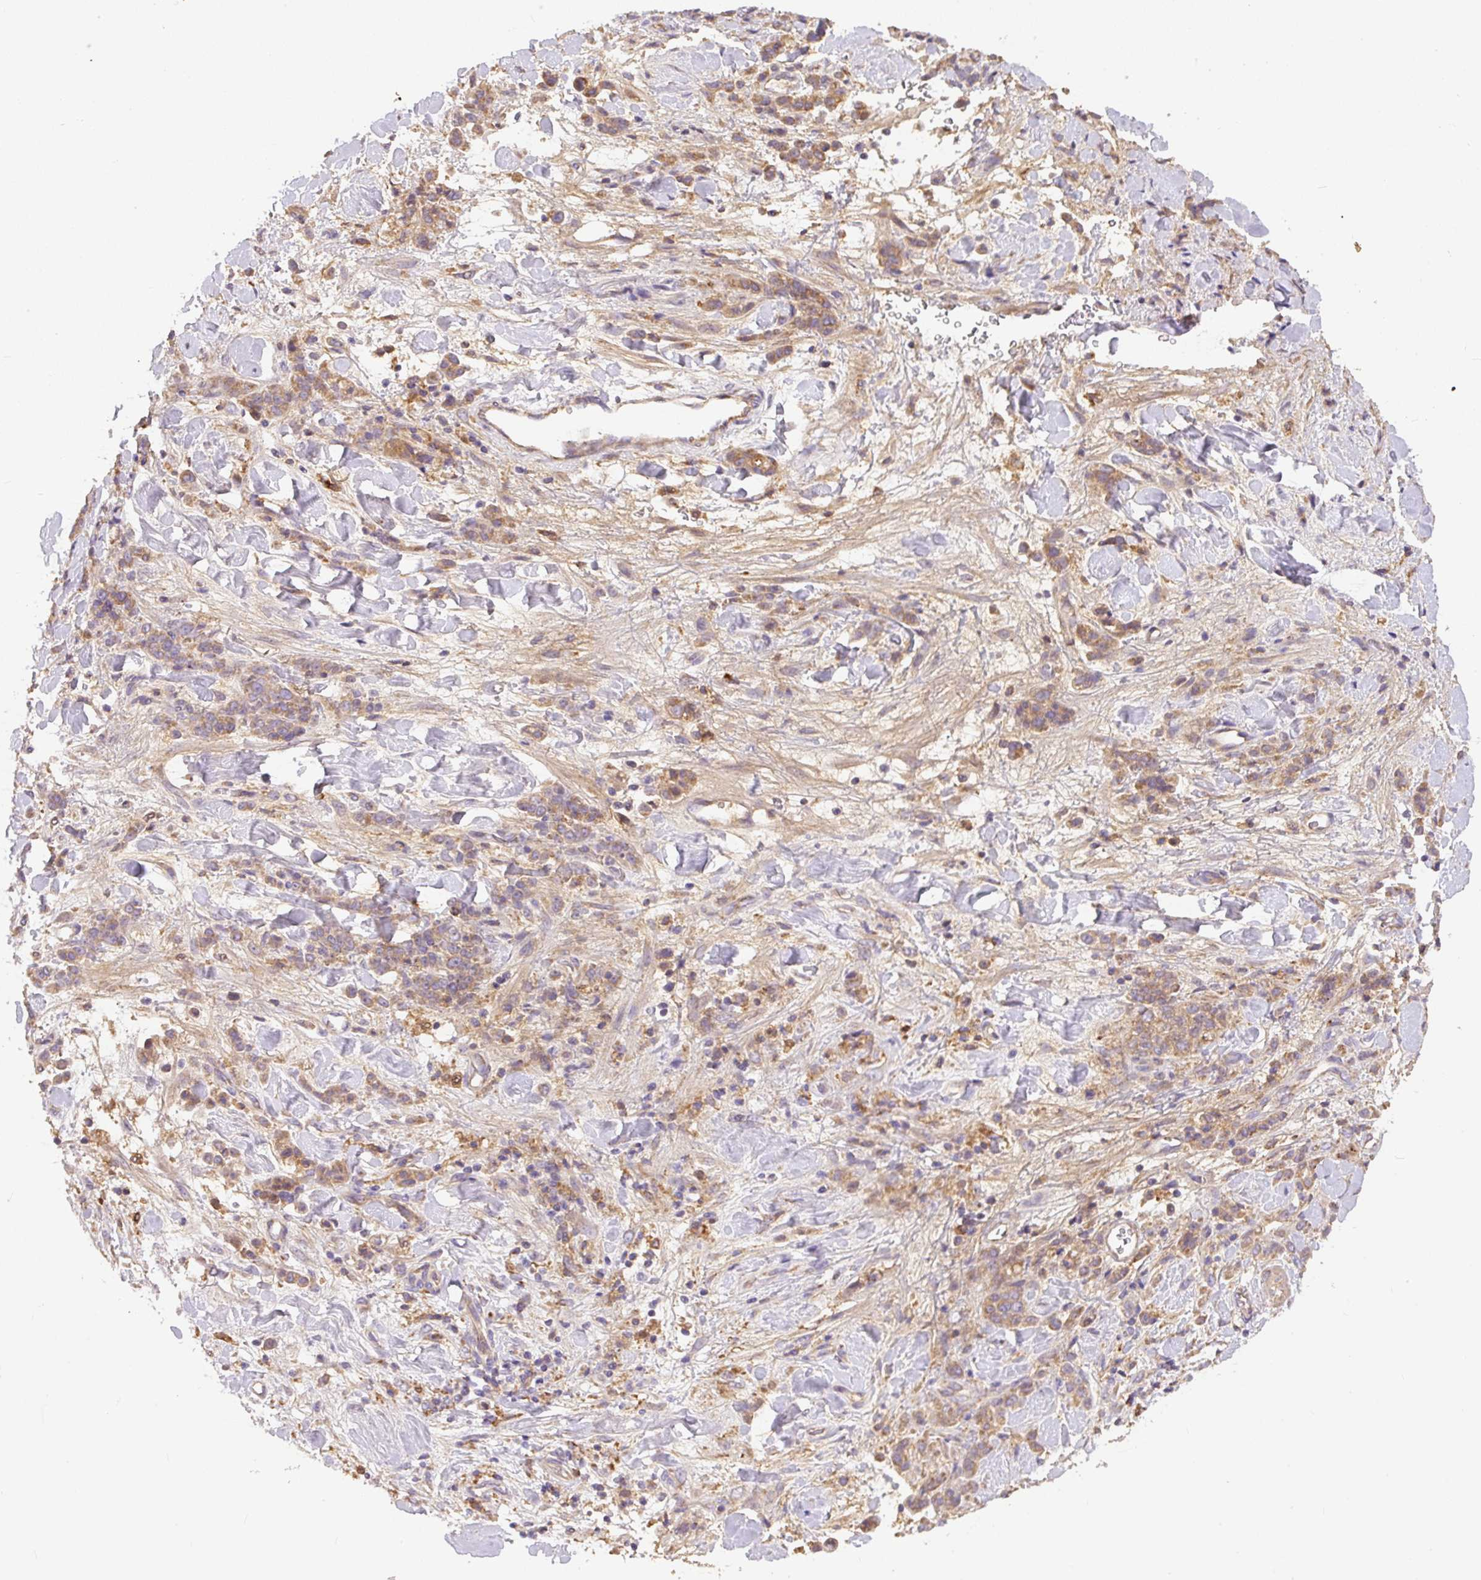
{"staining": {"intensity": "moderate", "quantity": ">75%", "location": "cytoplasmic/membranous"}, "tissue": "stomach cancer", "cell_type": "Tumor cells", "image_type": "cancer", "snomed": [{"axis": "morphology", "description": "Normal tissue, NOS"}, {"axis": "morphology", "description": "Adenocarcinoma, NOS"}, {"axis": "topography", "description": "Stomach"}], "caption": "Moderate cytoplasmic/membranous positivity is appreciated in about >75% of tumor cells in stomach cancer (adenocarcinoma).", "gene": "DAPK1", "patient": {"sex": "male", "age": 82}}